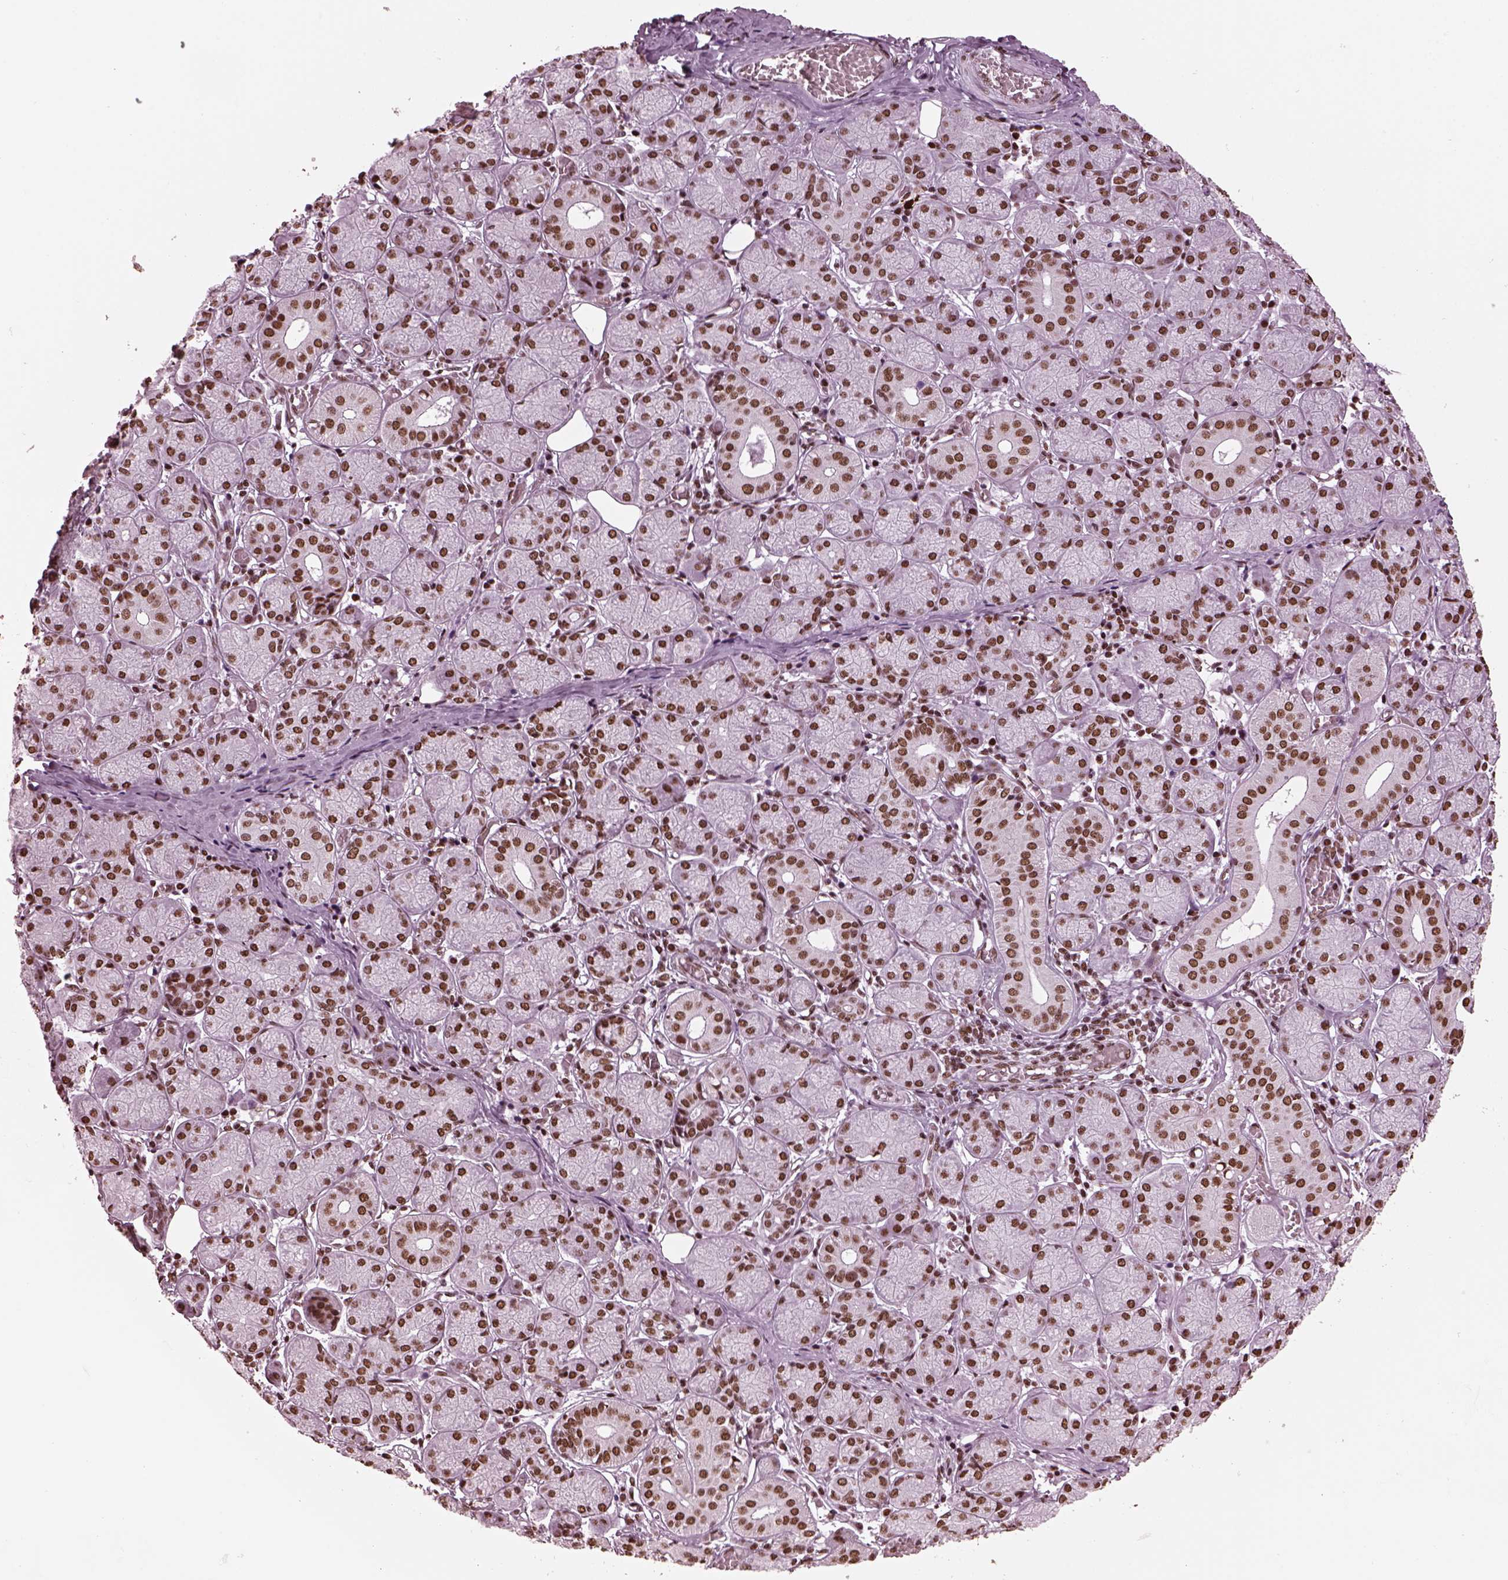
{"staining": {"intensity": "moderate", "quantity": ">75%", "location": "nuclear"}, "tissue": "salivary gland", "cell_type": "Glandular cells", "image_type": "normal", "snomed": [{"axis": "morphology", "description": "Normal tissue, NOS"}, {"axis": "topography", "description": "Salivary gland"}, {"axis": "topography", "description": "Peripheral nerve tissue"}], "caption": "Immunohistochemical staining of unremarkable salivary gland exhibits medium levels of moderate nuclear expression in approximately >75% of glandular cells.", "gene": "CBFA2T3", "patient": {"sex": "female", "age": 24}}